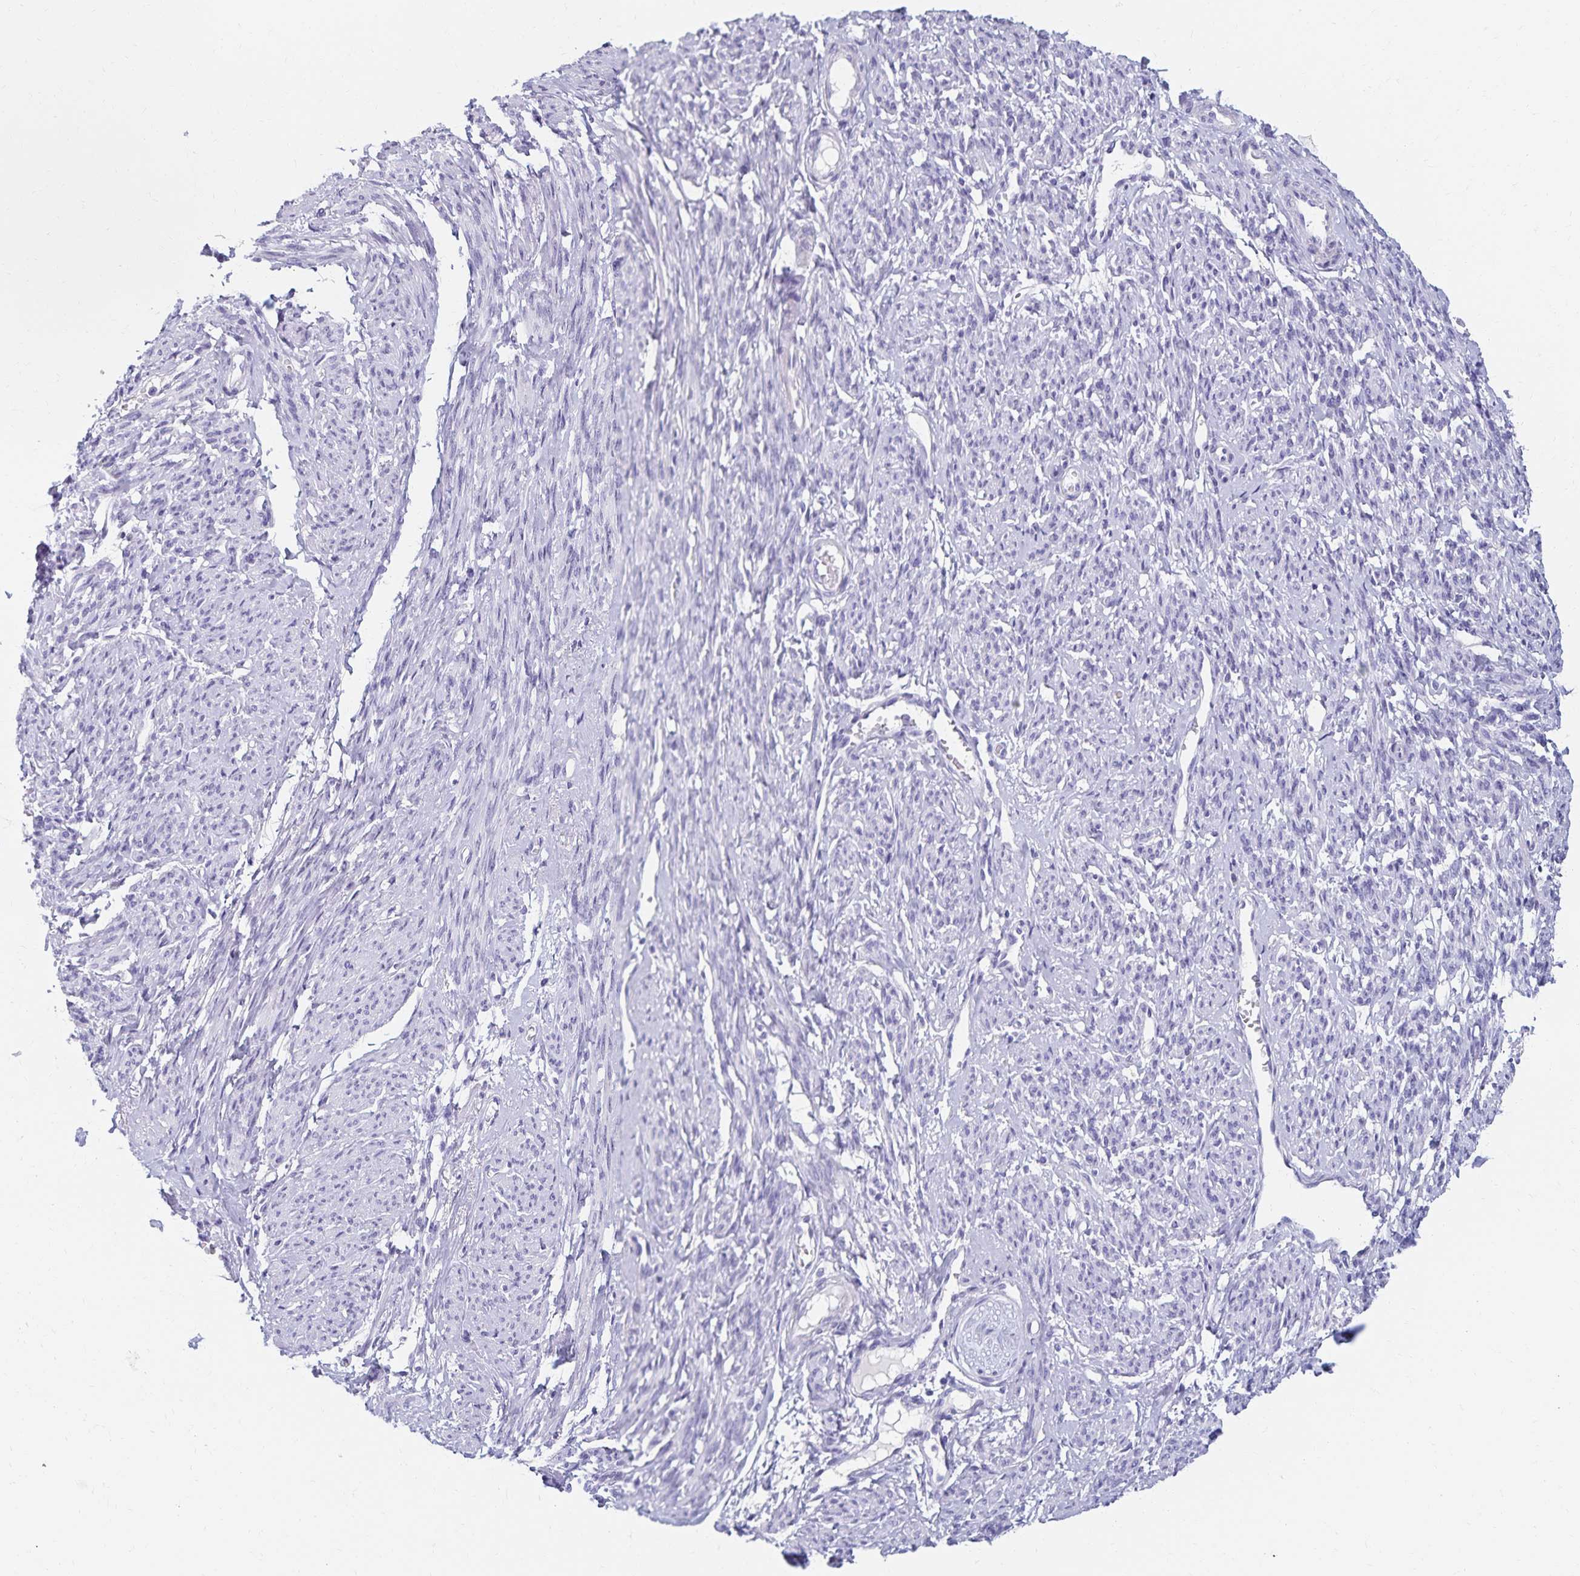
{"staining": {"intensity": "negative", "quantity": "none", "location": "none"}, "tissue": "smooth muscle", "cell_type": "Smooth muscle cells", "image_type": "normal", "snomed": [{"axis": "morphology", "description": "Normal tissue, NOS"}, {"axis": "topography", "description": "Smooth muscle"}], "caption": "Immunohistochemistry of unremarkable smooth muscle reveals no expression in smooth muscle cells. (DAB (3,3'-diaminobenzidine) immunohistochemistry (IHC), high magnification).", "gene": "C2orf50", "patient": {"sex": "female", "age": 65}}